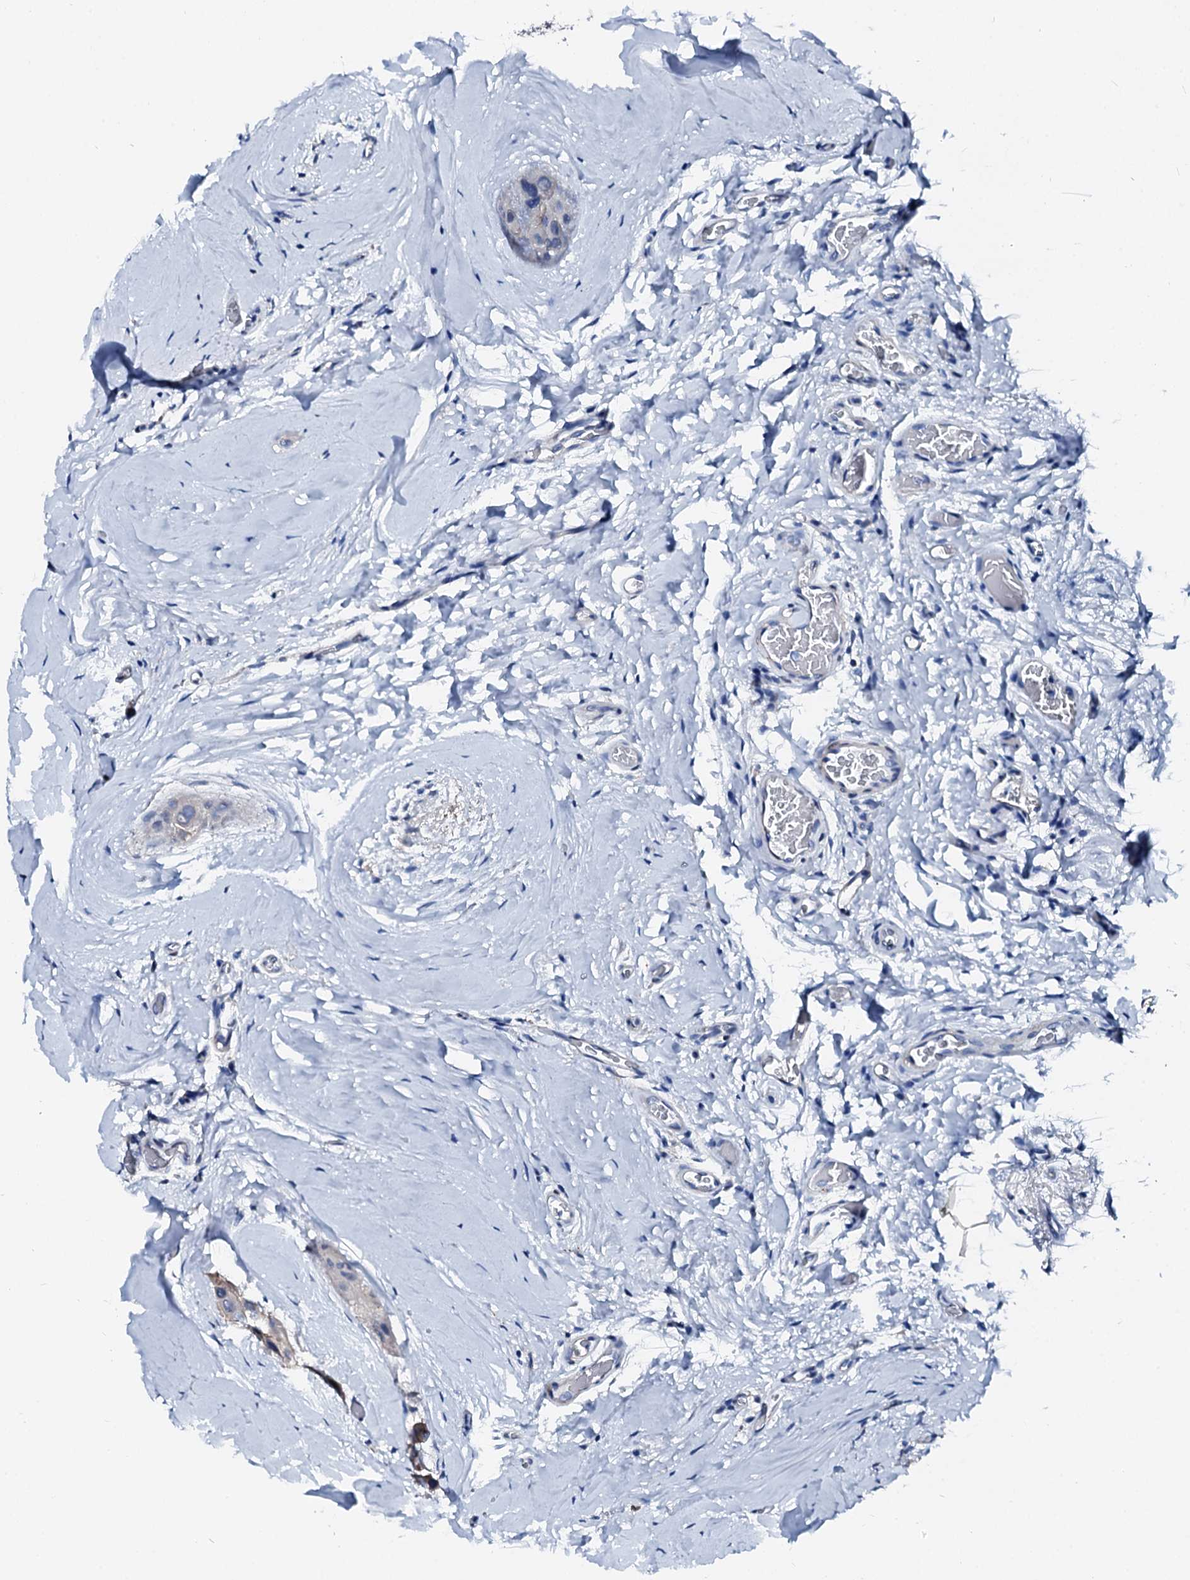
{"staining": {"intensity": "negative", "quantity": "none", "location": "none"}, "tissue": "thyroid cancer", "cell_type": "Tumor cells", "image_type": "cancer", "snomed": [{"axis": "morphology", "description": "Papillary adenocarcinoma, NOS"}, {"axis": "topography", "description": "Thyroid gland"}], "caption": "High power microscopy image of an immunohistochemistry image of thyroid cancer (papillary adenocarcinoma), revealing no significant expression in tumor cells.", "gene": "CSN2", "patient": {"sex": "male", "age": 33}}